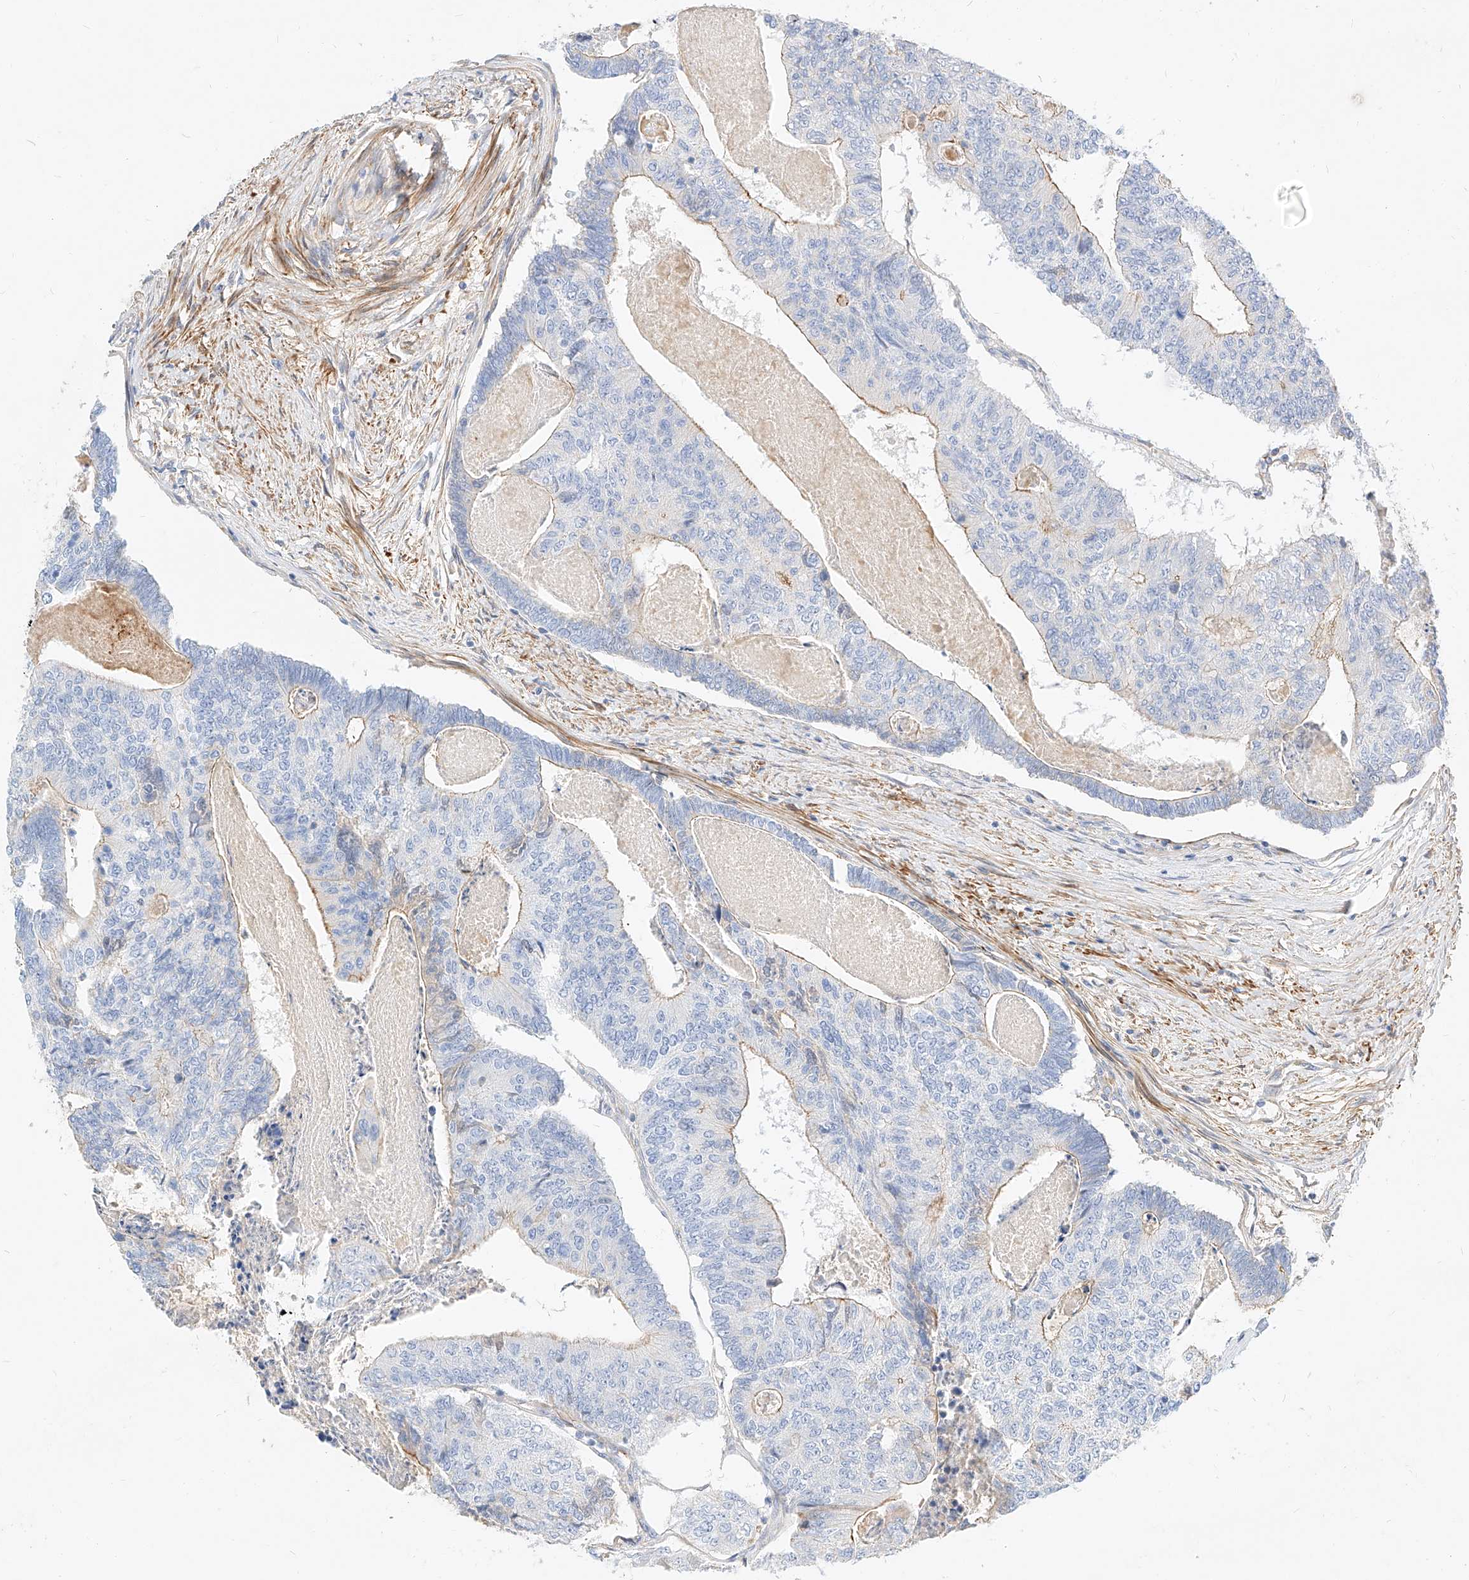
{"staining": {"intensity": "negative", "quantity": "none", "location": "none"}, "tissue": "colorectal cancer", "cell_type": "Tumor cells", "image_type": "cancer", "snomed": [{"axis": "morphology", "description": "Adenocarcinoma, NOS"}, {"axis": "topography", "description": "Colon"}], "caption": "Immunohistochemistry (IHC) micrograph of neoplastic tissue: colorectal cancer stained with DAB displays no significant protein expression in tumor cells. The staining is performed using DAB (3,3'-diaminobenzidine) brown chromogen with nuclei counter-stained in using hematoxylin.", "gene": "KCNH5", "patient": {"sex": "female", "age": 67}}